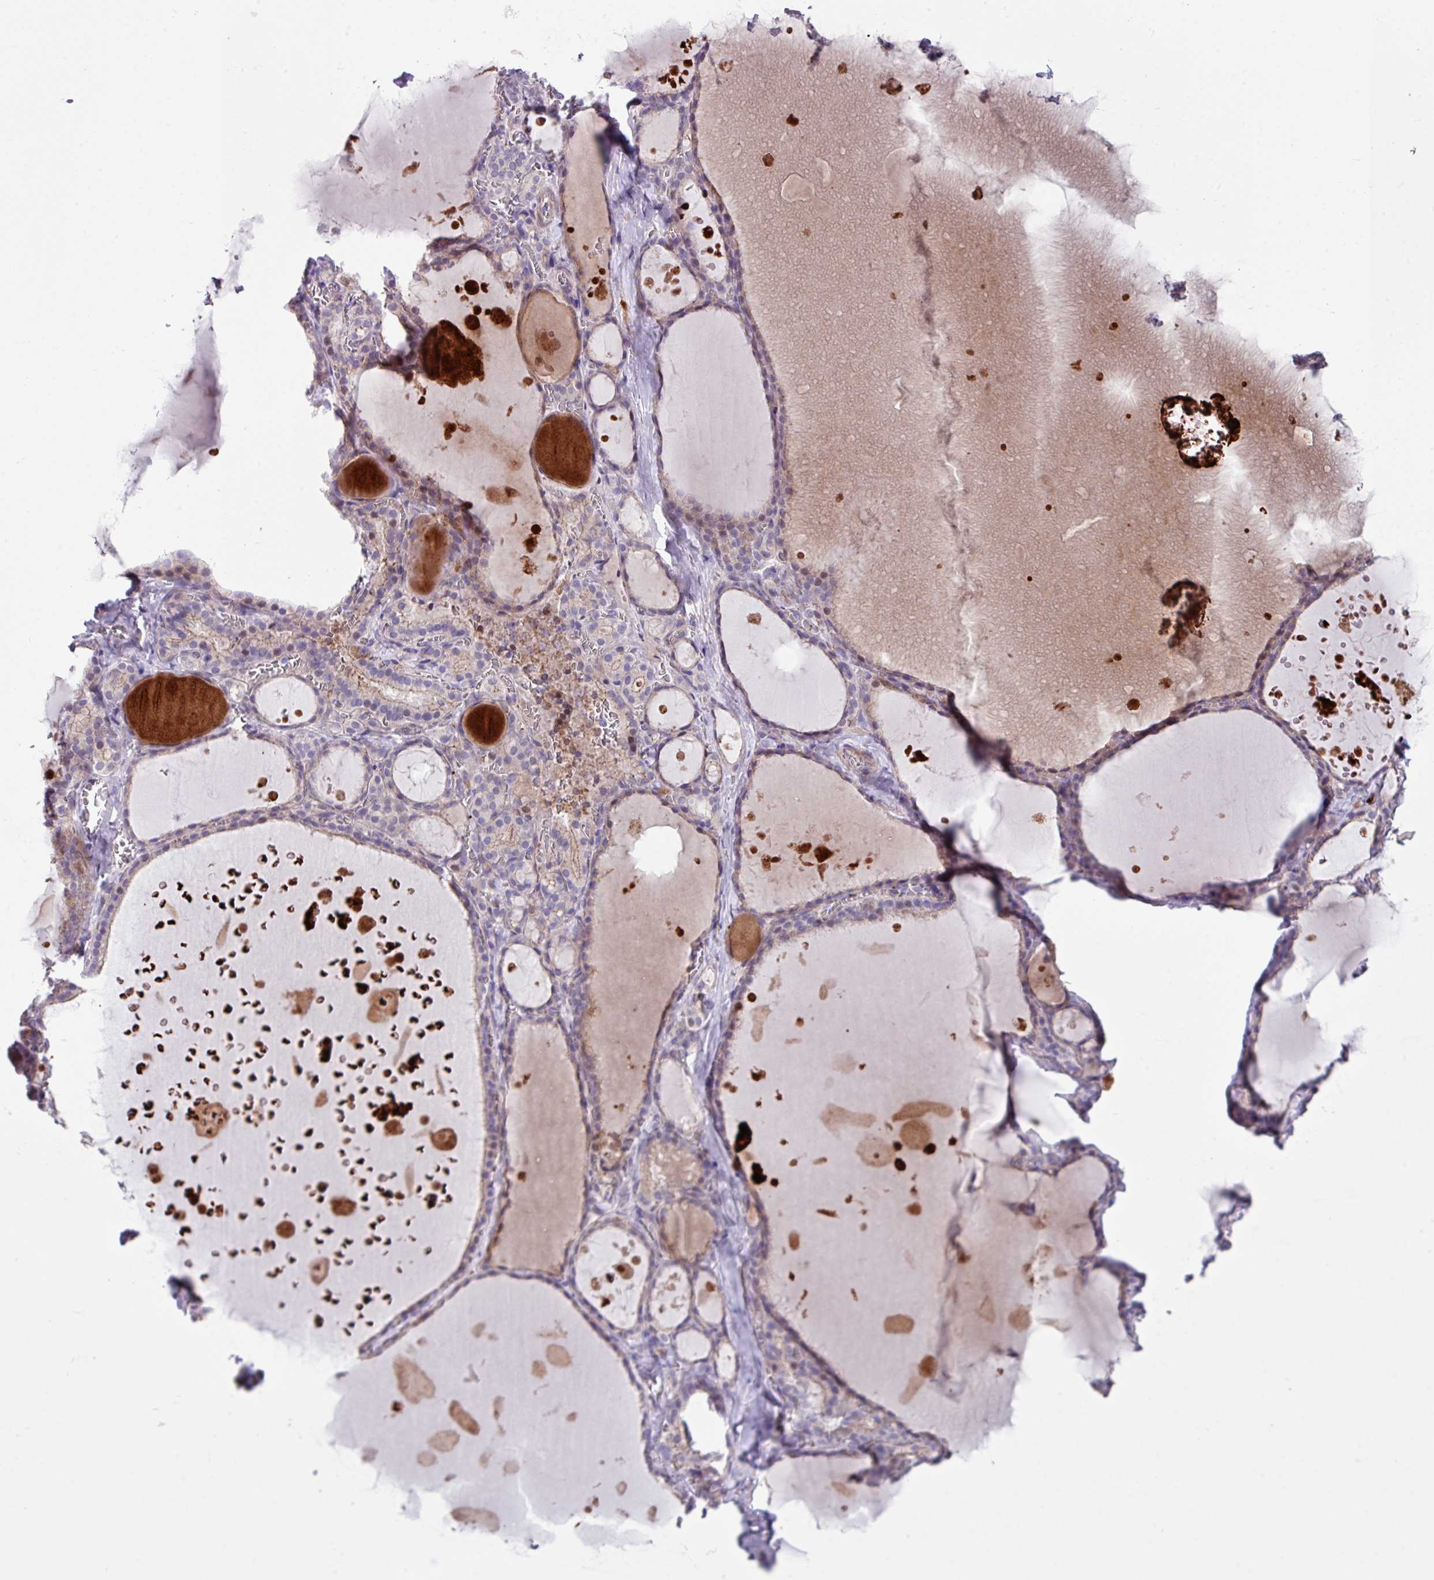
{"staining": {"intensity": "weak", "quantity": "25%-75%", "location": "cytoplasmic/membranous"}, "tissue": "thyroid gland", "cell_type": "Glandular cells", "image_type": "normal", "snomed": [{"axis": "morphology", "description": "Normal tissue, NOS"}, {"axis": "topography", "description": "Thyroid gland"}], "caption": "DAB (3,3'-diaminobenzidine) immunohistochemical staining of benign thyroid gland demonstrates weak cytoplasmic/membranous protein expression in about 25%-75% of glandular cells.", "gene": "IQCJ", "patient": {"sex": "male", "age": 56}}